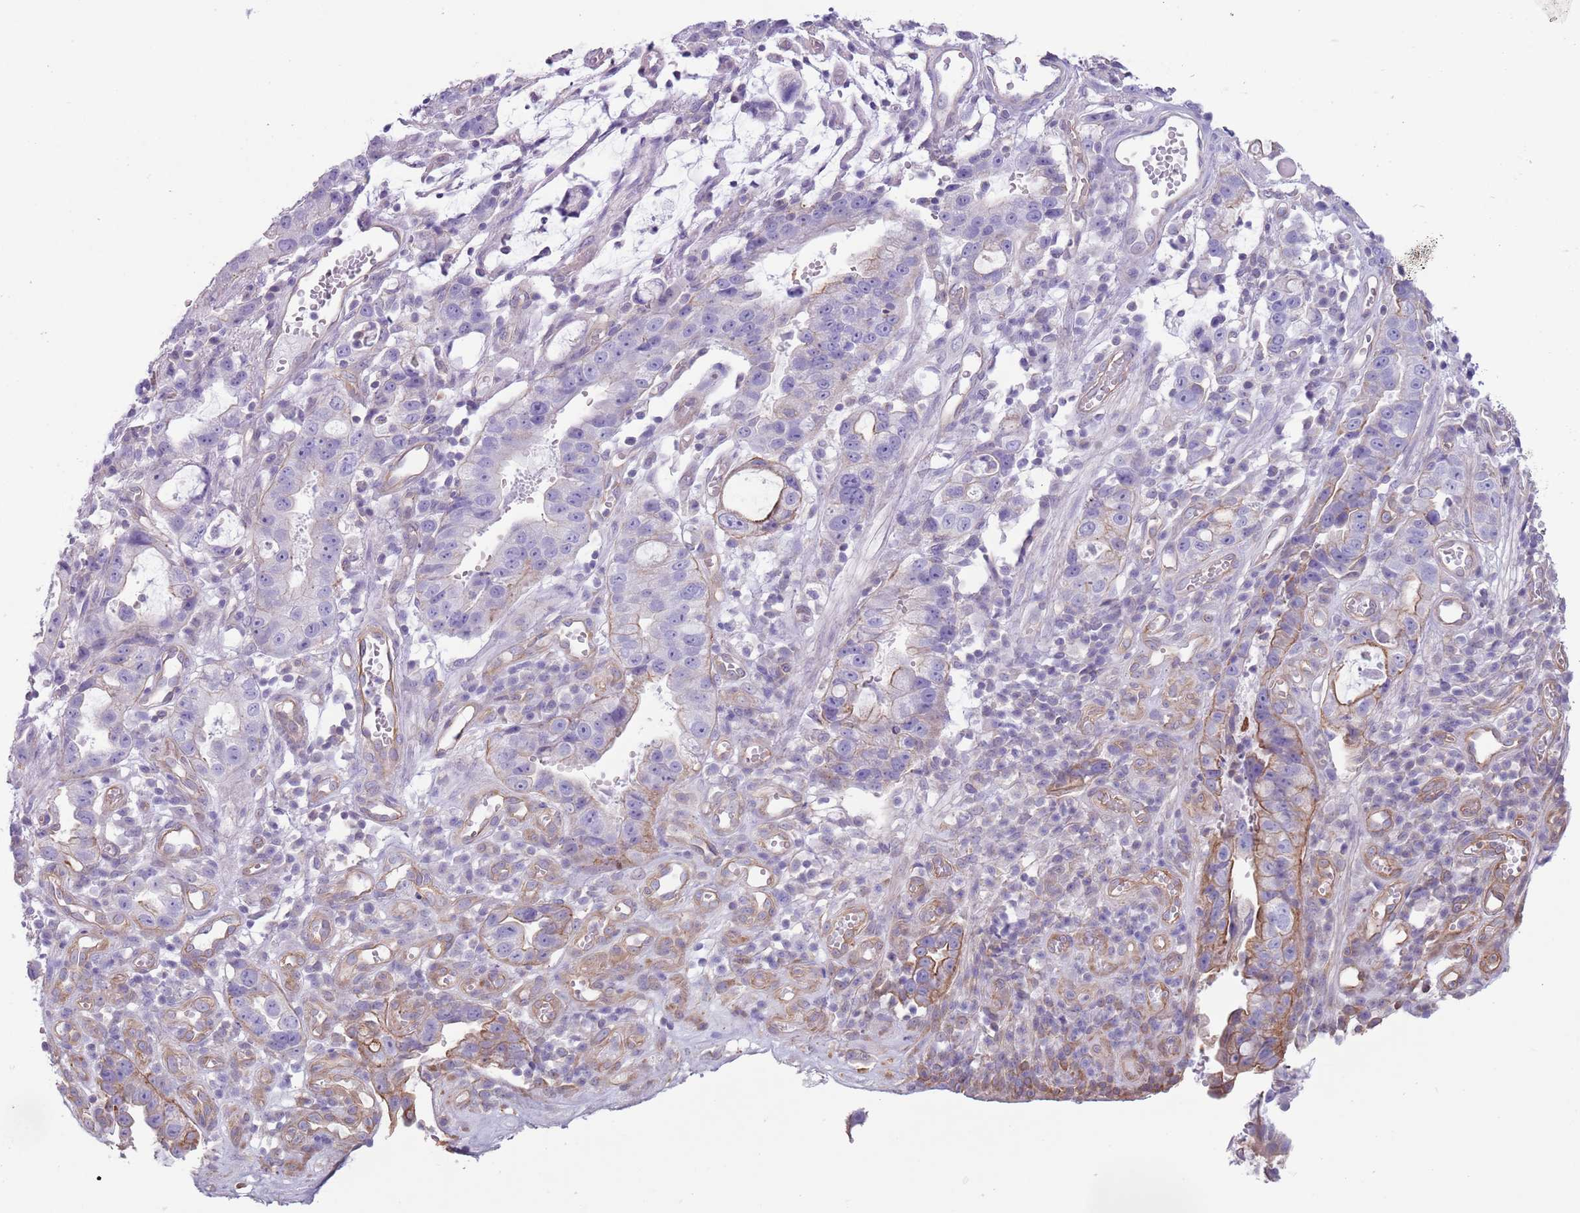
{"staining": {"intensity": "moderate", "quantity": "<25%", "location": "cytoplasmic/membranous"}, "tissue": "stomach cancer", "cell_type": "Tumor cells", "image_type": "cancer", "snomed": [{"axis": "morphology", "description": "Adenocarcinoma, NOS"}, {"axis": "topography", "description": "Stomach"}], "caption": "Immunohistochemistry image of neoplastic tissue: stomach cancer (adenocarcinoma) stained using immunohistochemistry exhibits low levels of moderate protein expression localized specifically in the cytoplasmic/membranous of tumor cells, appearing as a cytoplasmic/membranous brown color.", "gene": "RBP3", "patient": {"sex": "male", "age": 55}}